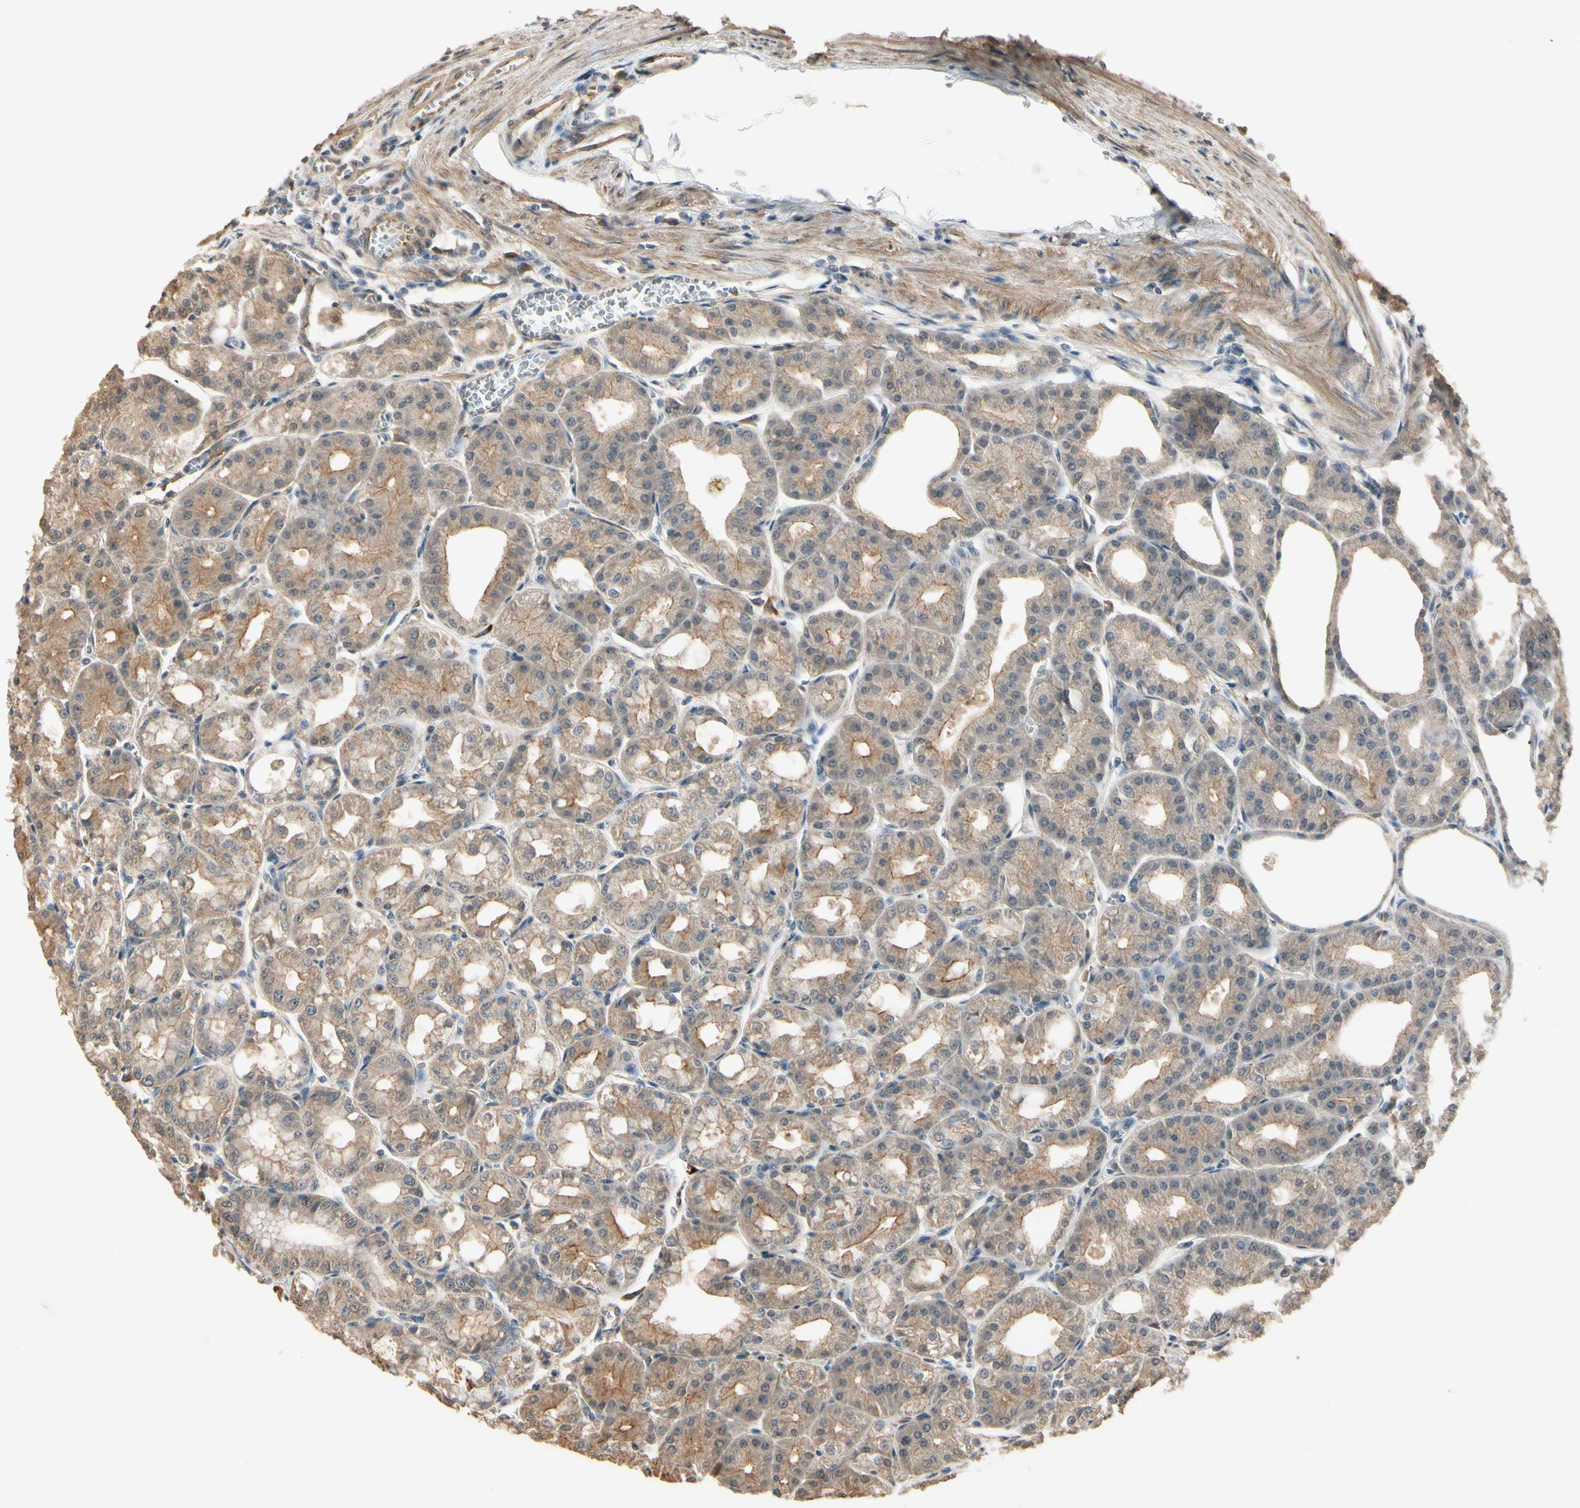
{"staining": {"intensity": "strong", "quantity": "25%-75%", "location": "cytoplasmic/membranous,nuclear"}, "tissue": "stomach", "cell_type": "Glandular cells", "image_type": "normal", "snomed": [{"axis": "morphology", "description": "Normal tissue, NOS"}, {"axis": "topography", "description": "Stomach, lower"}], "caption": "Stomach stained with DAB IHC demonstrates high levels of strong cytoplasmic/membranous,nuclear staining in approximately 25%-75% of glandular cells. (IHC, brightfield microscopy, high magnification).", "gene": "MCPH1", "patient": {"sex": "male", "age": 71}}